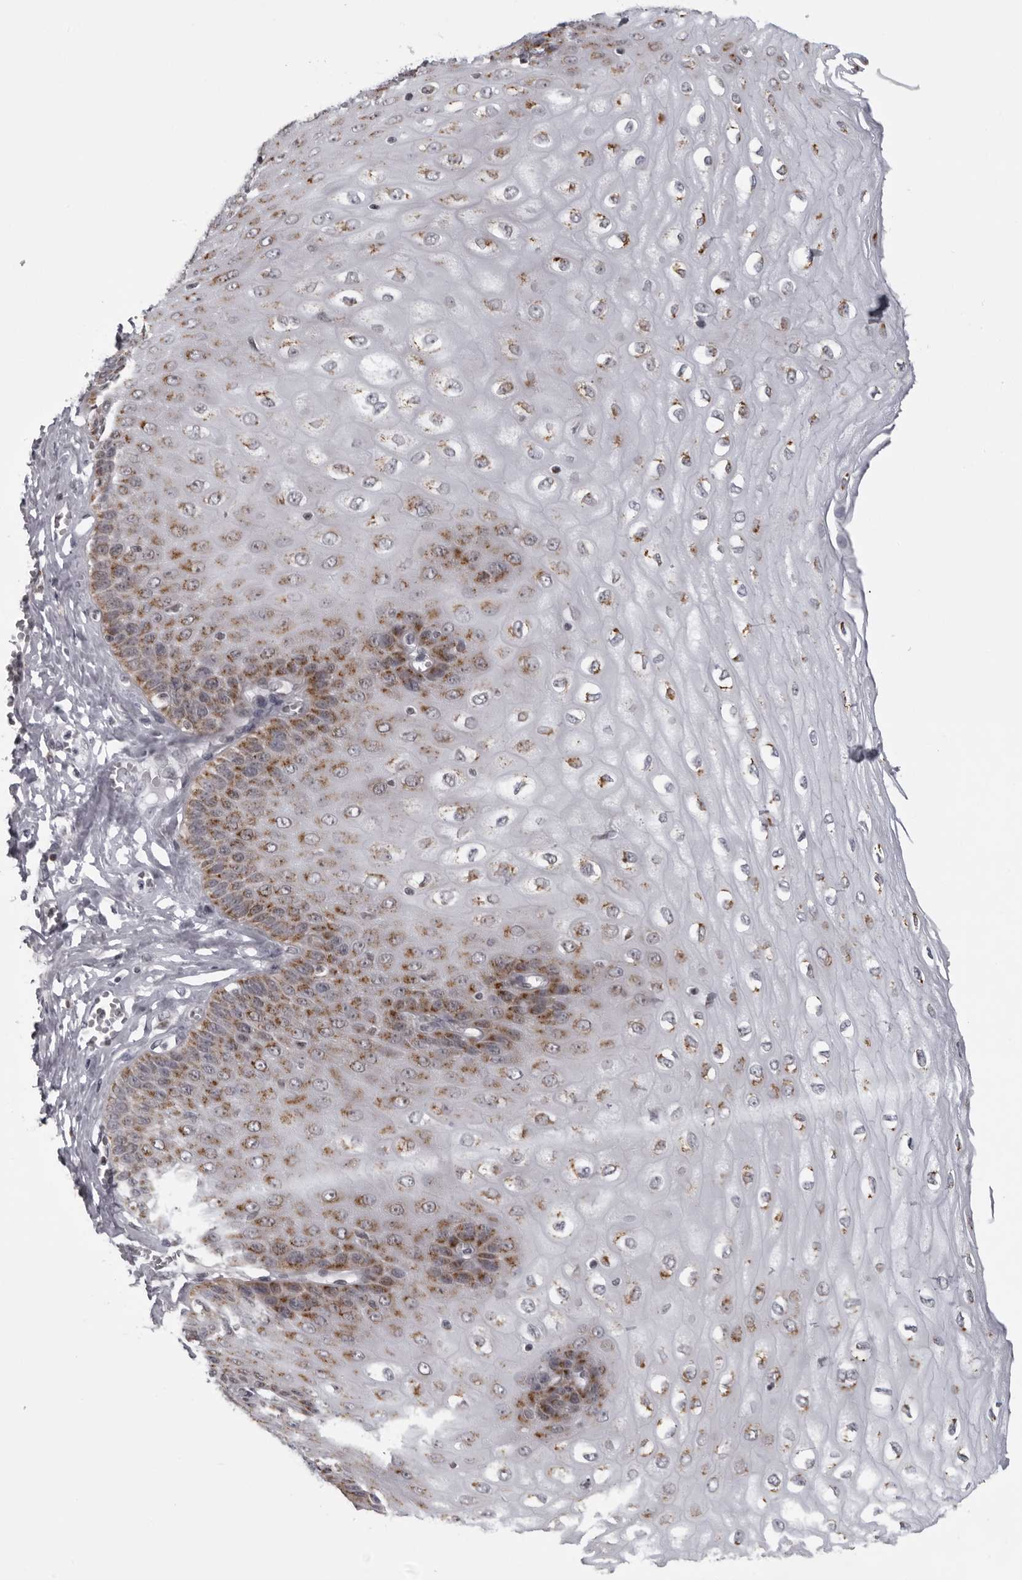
{"staining": {"intensity": "moderate", "quantity": ">75%", "location": "cytoplasmic/membranous"}, "tissue": "esophagus", "cell_type": "Squamous epithelial cells", "image_type": "normal", "snomed": [{"axis": "morphology", "description": "Normal tissue, NOS"}, {"axis": "topography", "description": "Esophagus"}], "caption": "The histopathology image shows staining of benign esophagus, revealing moderate cytoplasmic/membranous protein expression (brown color) within squamous epithelial cells. (DAB IHC, brown staining for protein, blue staining for nuclei).", "gene": "RTCA", "patient": {"sex": "male", "age": 60}}